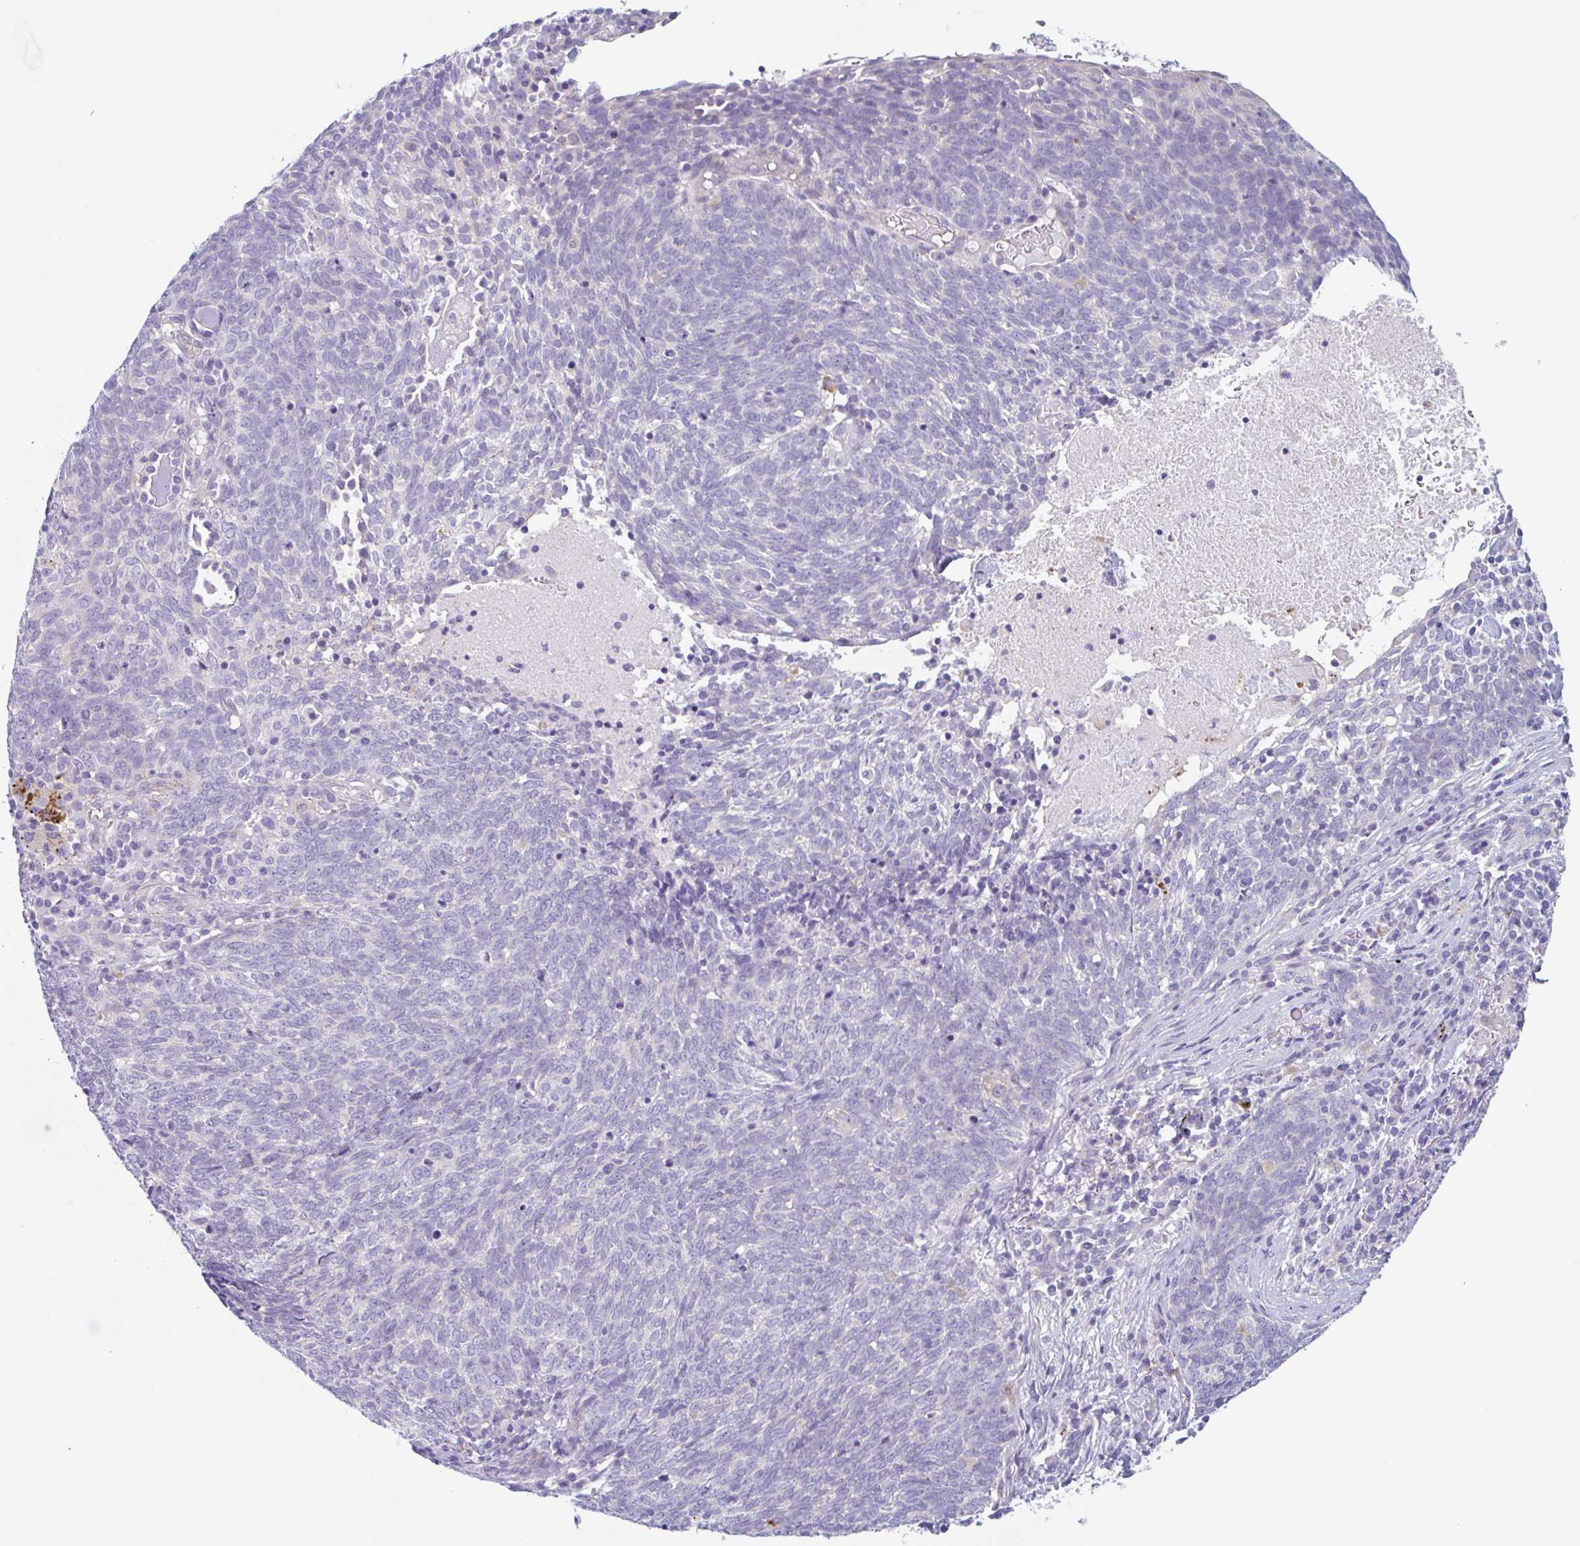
{"staining": {"intensity": "negative", "quantity": "none", "location": "none"}, "tissue": "lung cancer", "cell_type": "Tumor cells", "image_type": "cancer", "snomed": [{"axis": "morphology", "description": "Squamous cell carcinoma, NOS"}, {"axis": "topography", "description": "Lung"}], "caption": "The image reveals no staining of tumor cells in lung cancer.", "gene": "LENG9", "patient": {"sex": "female", "age": 72}}